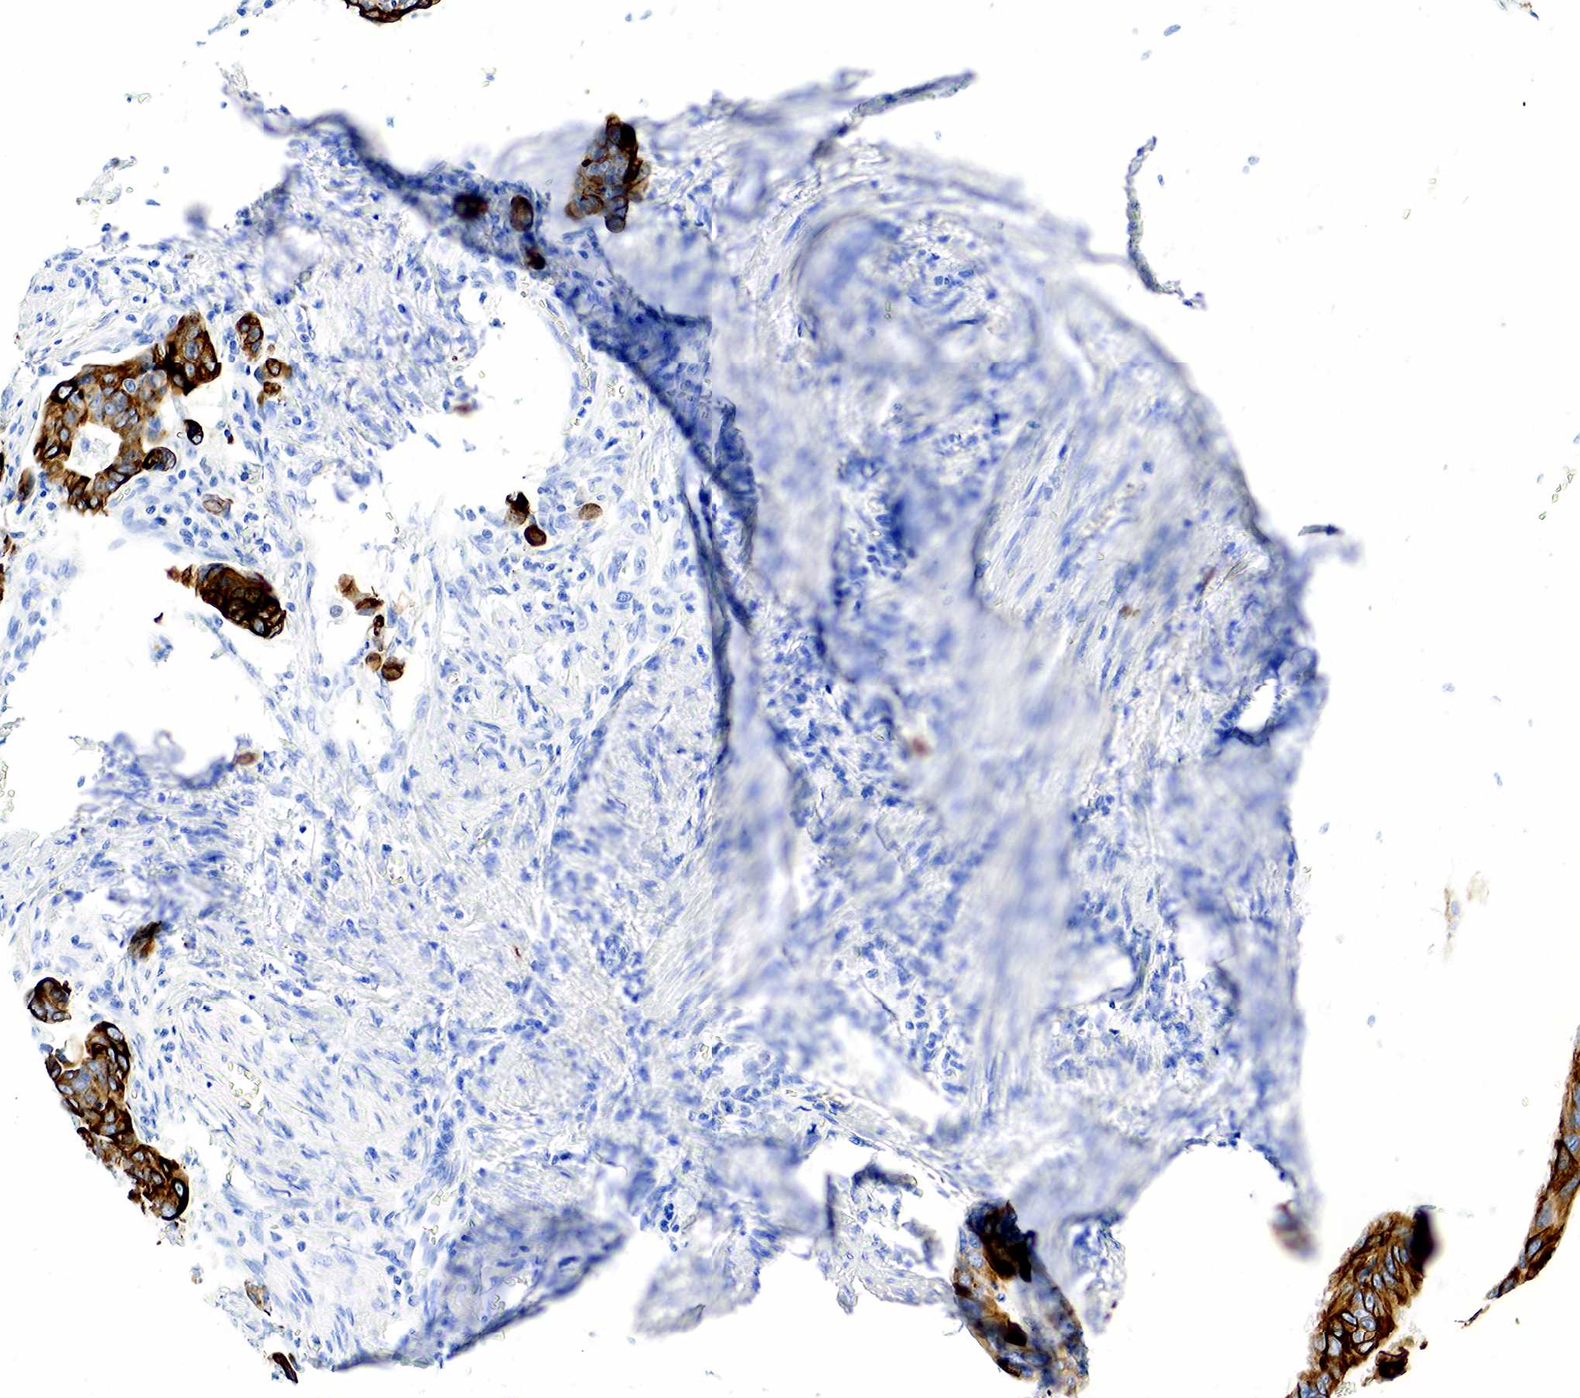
{"staining": {"intensity": "strong", "quantity": ">75%", "location": "cytoplasmic/membranous"}, "tissue": "stomach cancer", "cell_type": "Tumor cells", "image_type": "cancer", "snomed": [{"axis": "morphology", "description": "Adenocarcinoma, NOS"}, {"axis": "topography", "description": "Stomach, upper"}], "caption": "Stomach adenocarcinoma tissue demonstrates strong cytoplasmic/membranous expression in approximately >75% of tumor cells, visualized by immunohistochemistry.", "gene": "KRT7", "patient": {"sex": "male", "age": 80}}